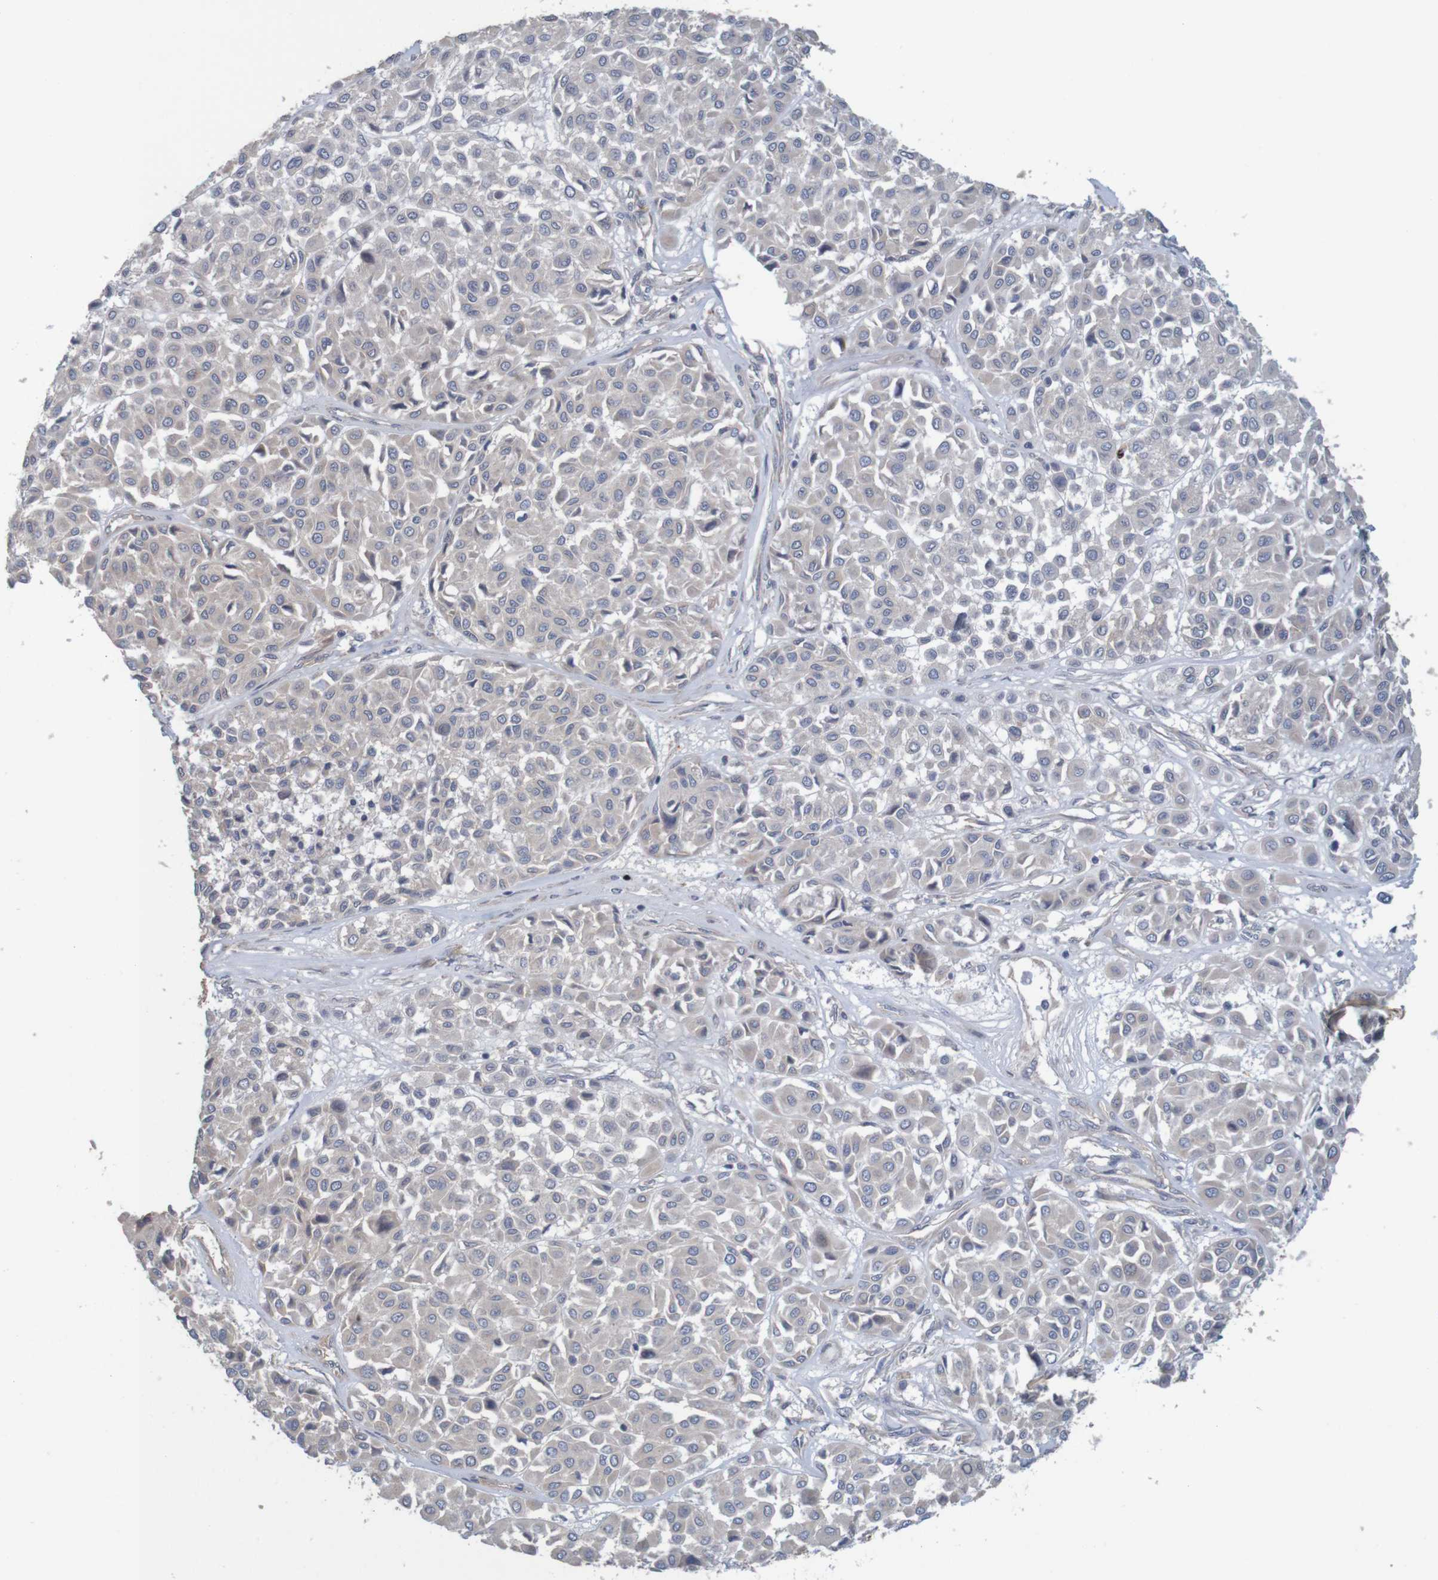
{"staining": {"intensity": "negative", "quantity": "none", "location": "none"}, "tissue": "melanoma", "cell_type": "Tumor cells", "image_type": "cancer", "snomed": [{"axis": "morphology", "description": "Malignant melanoma, Metastatic site"}, {"axis": "topography", "description": "Soft tissue"}], "caption": "A histopathology image of melanoma stained for a protein demonstrates no brown staining in tumor cells. (DAB (3,3'-diaminobenzidine) immunohistochemistry with hematoxylin counter stain).", "gene": "KRT23", "patient": {"sex": "male", "age": 41}}